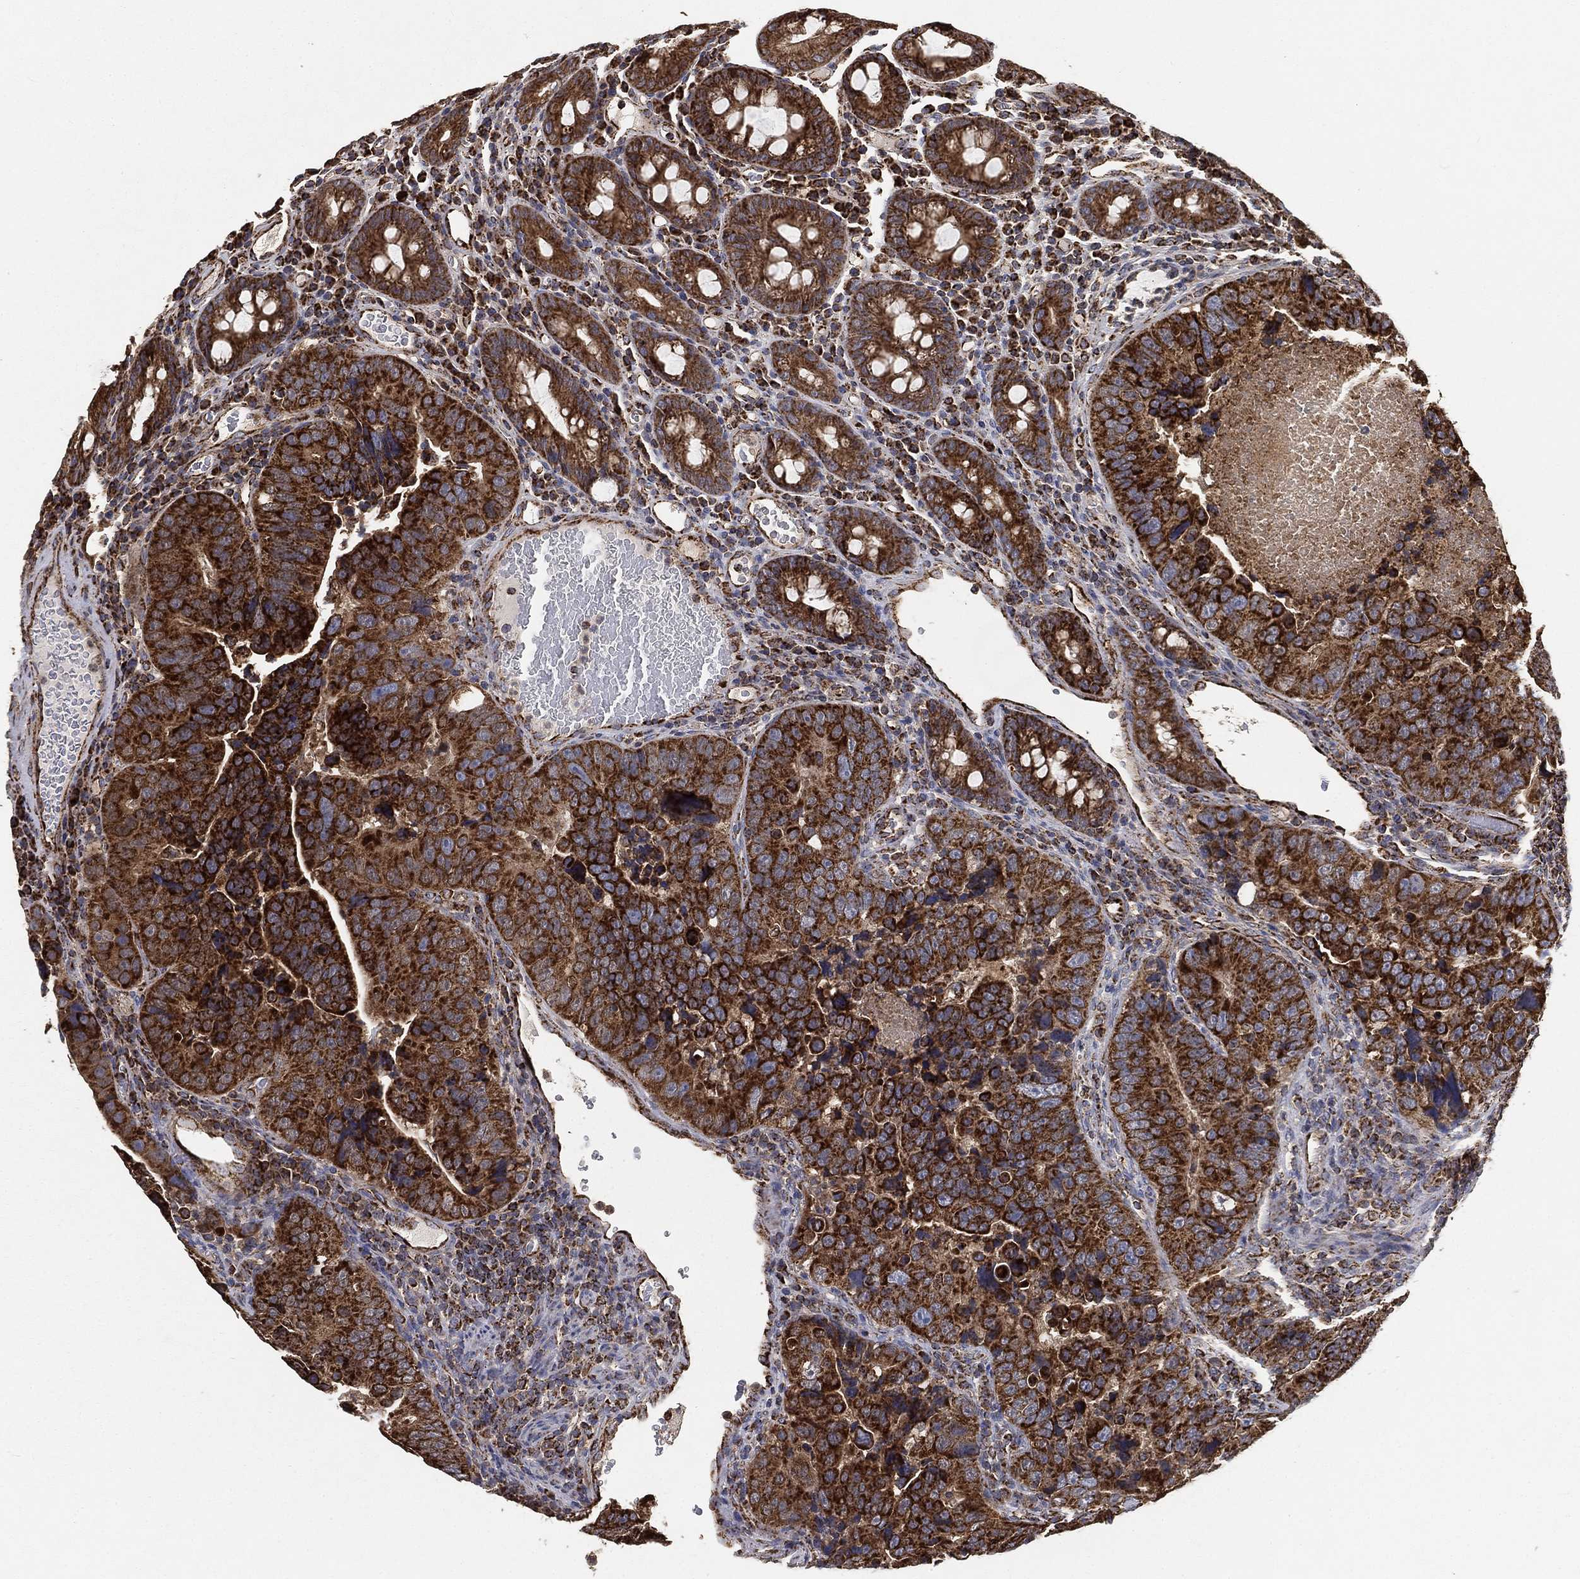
{"staining": {"intensity": "strong", "quantity": ">75%", "location": "cytoplasmic/membranous"}, "tissue": "colorectal cancer", "cell_type": "Tumor cells", "image_type": "cancer", "snomed": [{"axis": "morphology", "description": "Adenocarcinoma, NOS"}, {"axis": "topography", "description": "Colon"}], "caption": "A histopathology image of colorectal cancer stained for a protein exhibits strong cytoplasmic/membranous brown staining in tumor cells.", "gene": "SLC38A7", "patient": {"sex": "female", "age": 72}}